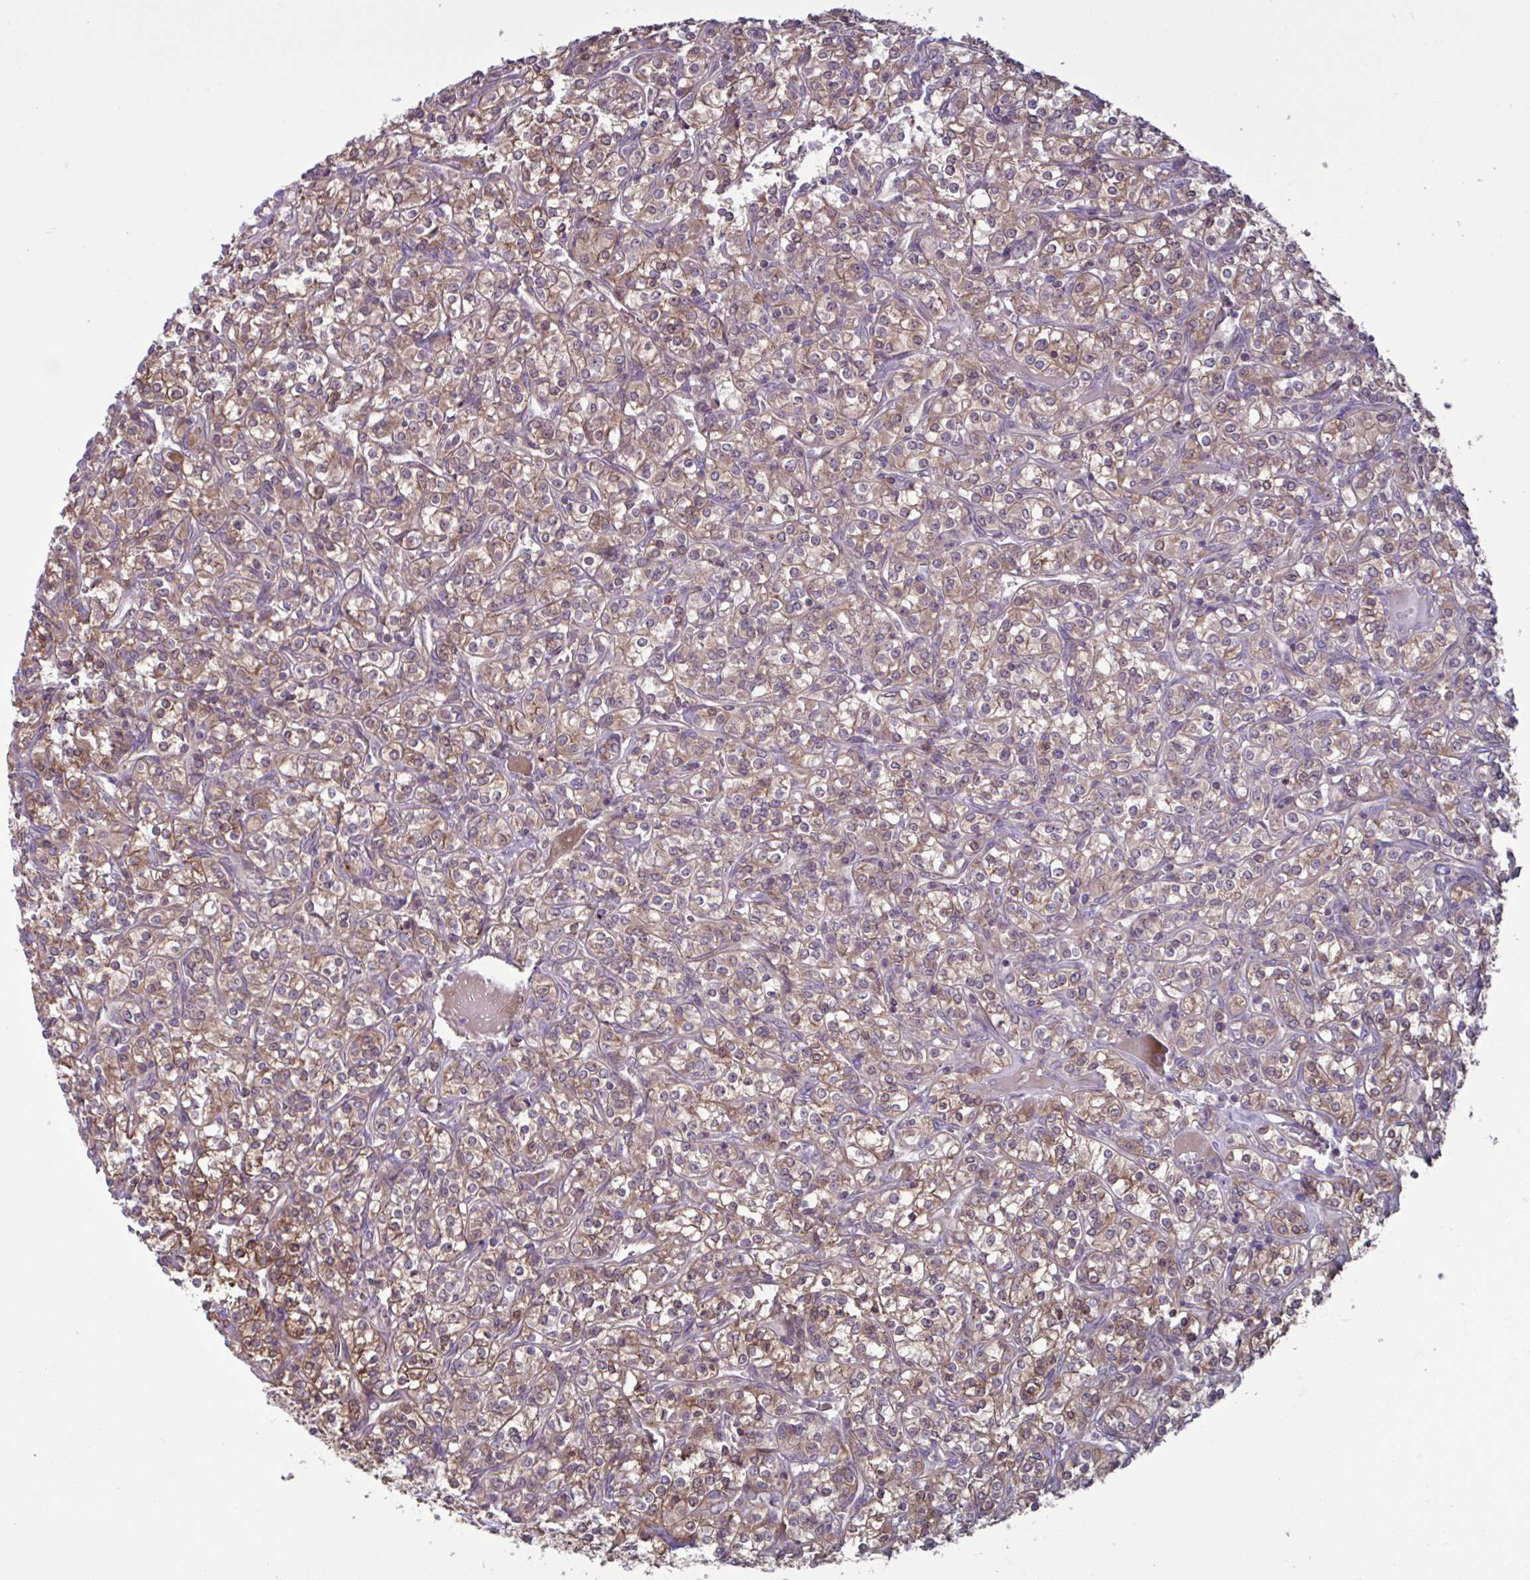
{"staining": {"intensity": "moderate", "quantity": ">75%", "location": "cytoplasmic/membranous,nuclear"}, "tissue": "renal cancer", "cell_type": "Tumor cells", "image_type": "cancer", "snomed": [{"axis": "morphology", "description": "Adenocarcinoma, NOS"}, {"axis": "topography", "description": "Kidney"}], "caption": "Immunohistochemistry (IHC) histopathology image of adenocarcinoma (renal) stained for a protein (brown), which reveals medium levels of moderate cytoplasmic/membranous and nuclear expression in about >75% of tumor cells.", "gene": "GLTP", "patient": {"sex": "male", "age": 77}}